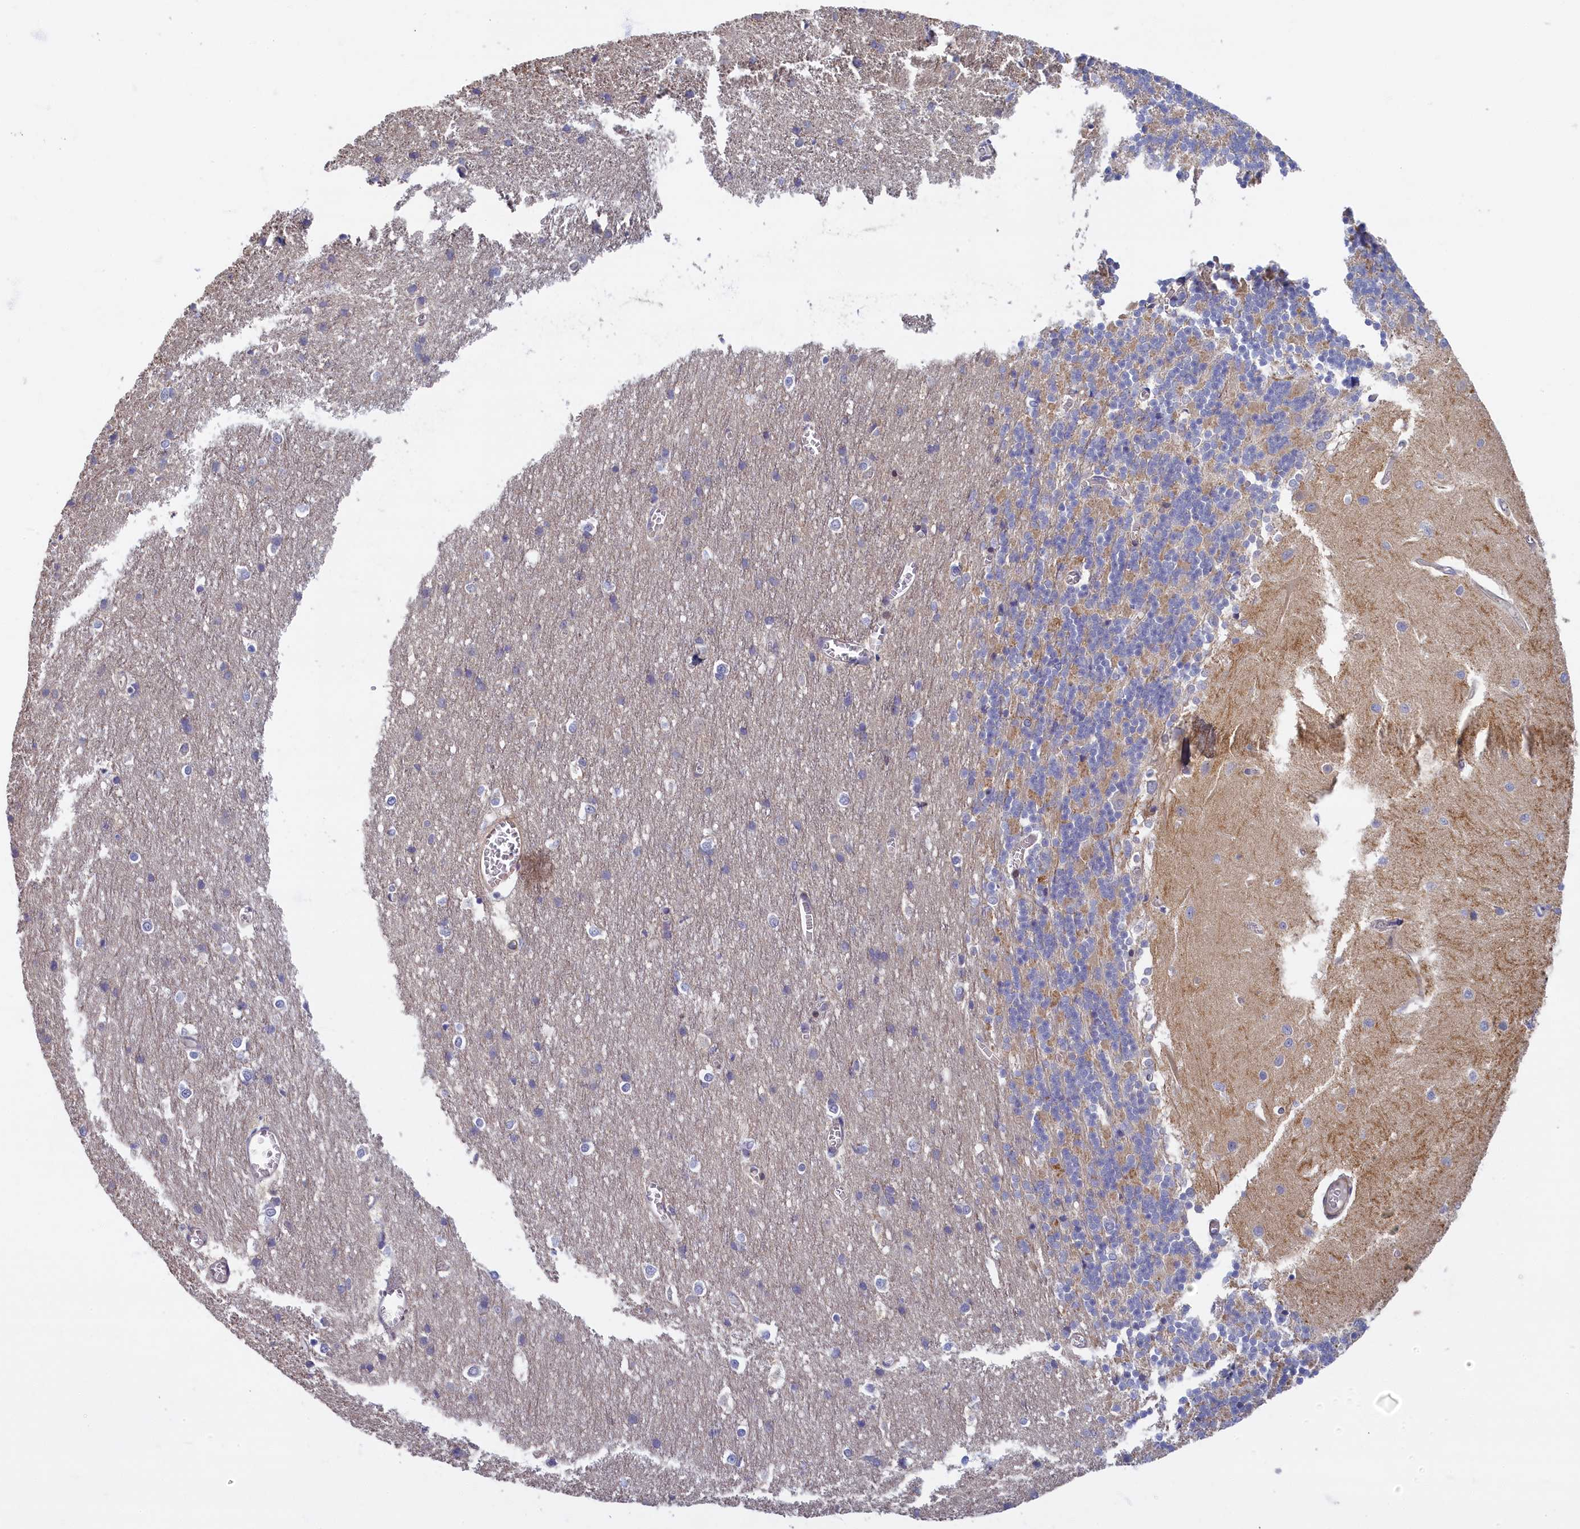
{"staining": {"intensity": "negative", "quantity": "none", "location": "none"}, "tissue": "cerebellum", "cell_type": "Cells in granular layer", "image_type": "normal", "snomed": [{"axis": "morphology", "description": "Normal tissue, NOS"}, {"axis": "topography", "description": "Cerebellum"}], "caption": "A histopathology image of cerebellum stained for a protein reveals no brown staining in cells in granular layer.", "gene": "TRPM4", "patient": {"sex": "male", "age": 37}}